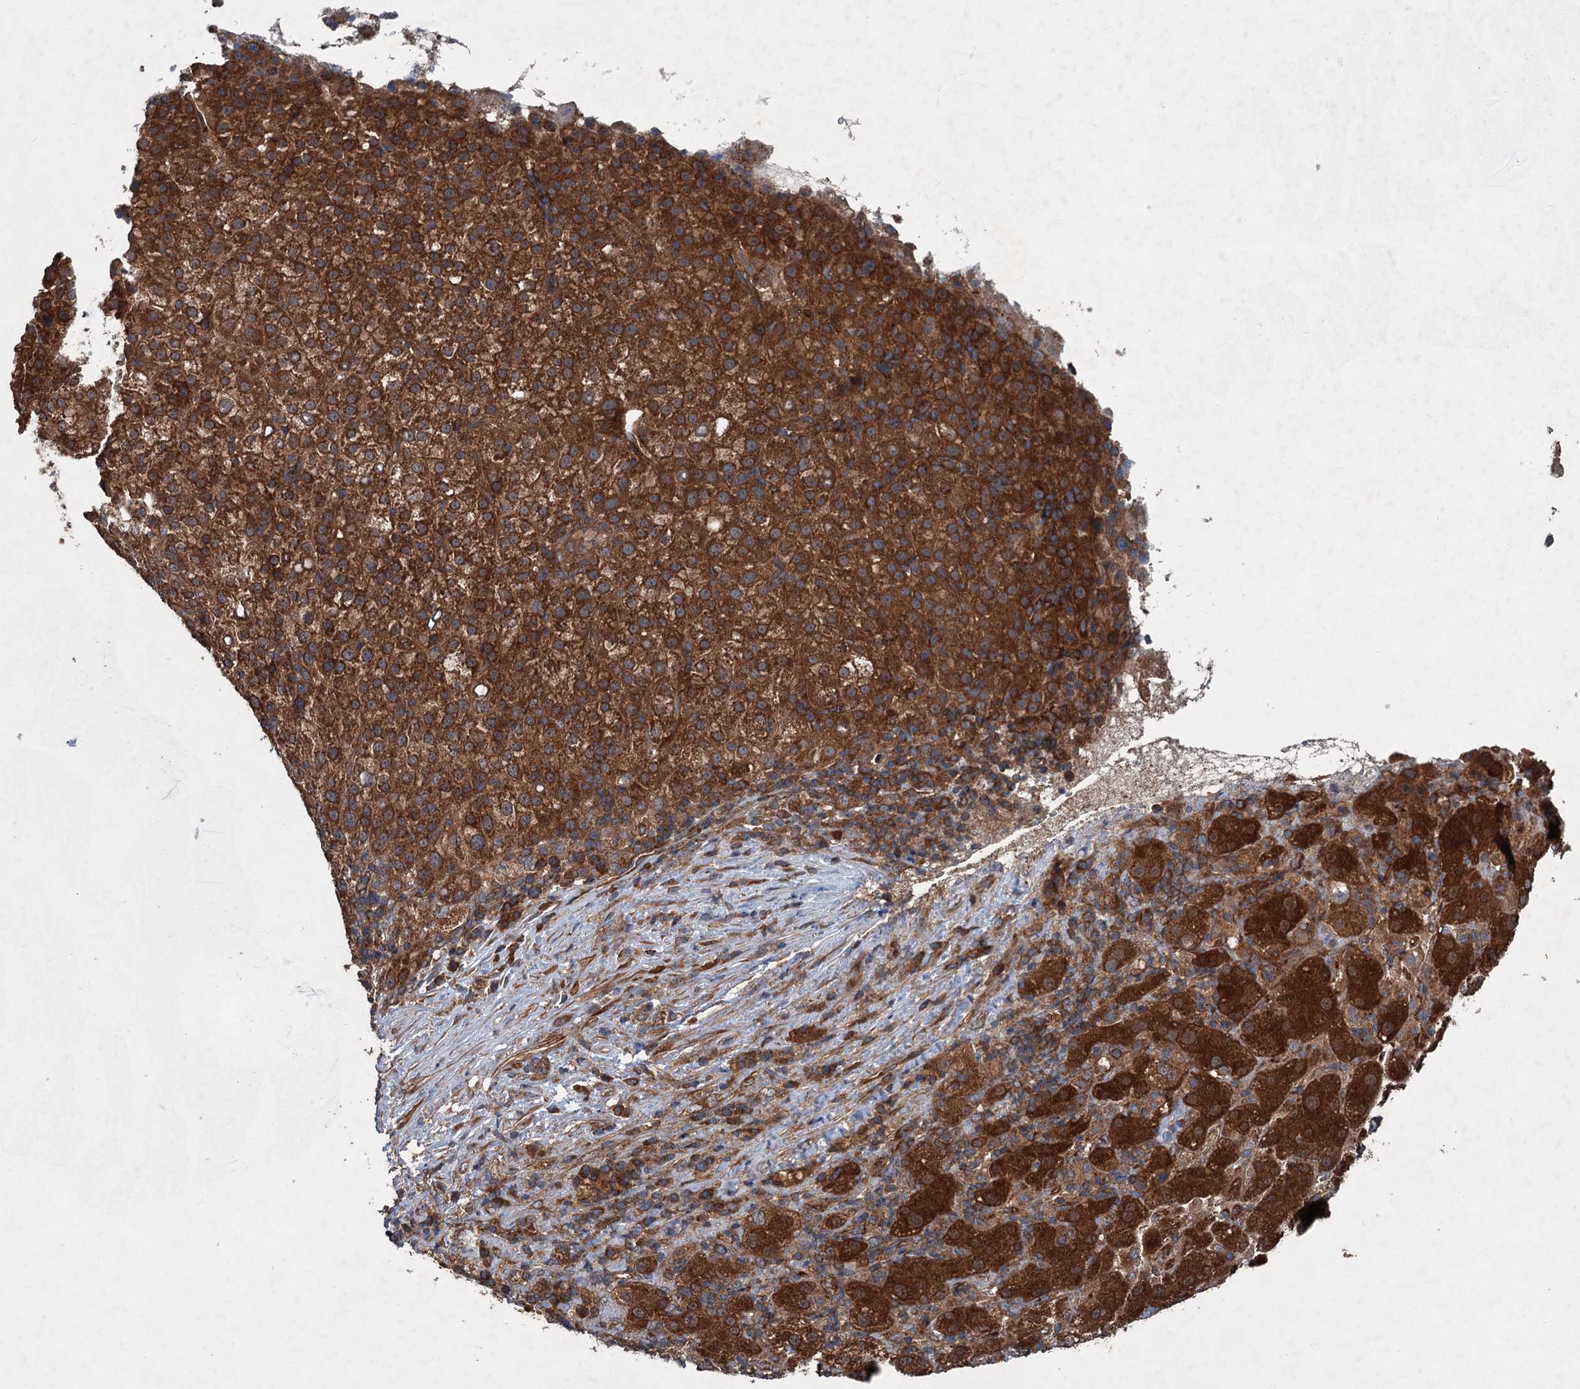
{"staining": {"intensity": "strong", "quantity": ">75%", "location": "cytoplasmic/membranous"}, "tissue": "liver cancer", "cell_type": "Tumor cells", "image_type": "cancer", "snomed": [{"axis": "morphology", "description": "Carcinoma, Hepatocellular, NOS"}, {"axis": "topography", "description": "Liver"}], "caption": "Hepatocellular carcinoma (liver) stained for a protein displays strong cytoplasmic/membranous positivity in tumor cells.", "gene": "RNF214", "patient": {"sex": "female", "age": 58}}